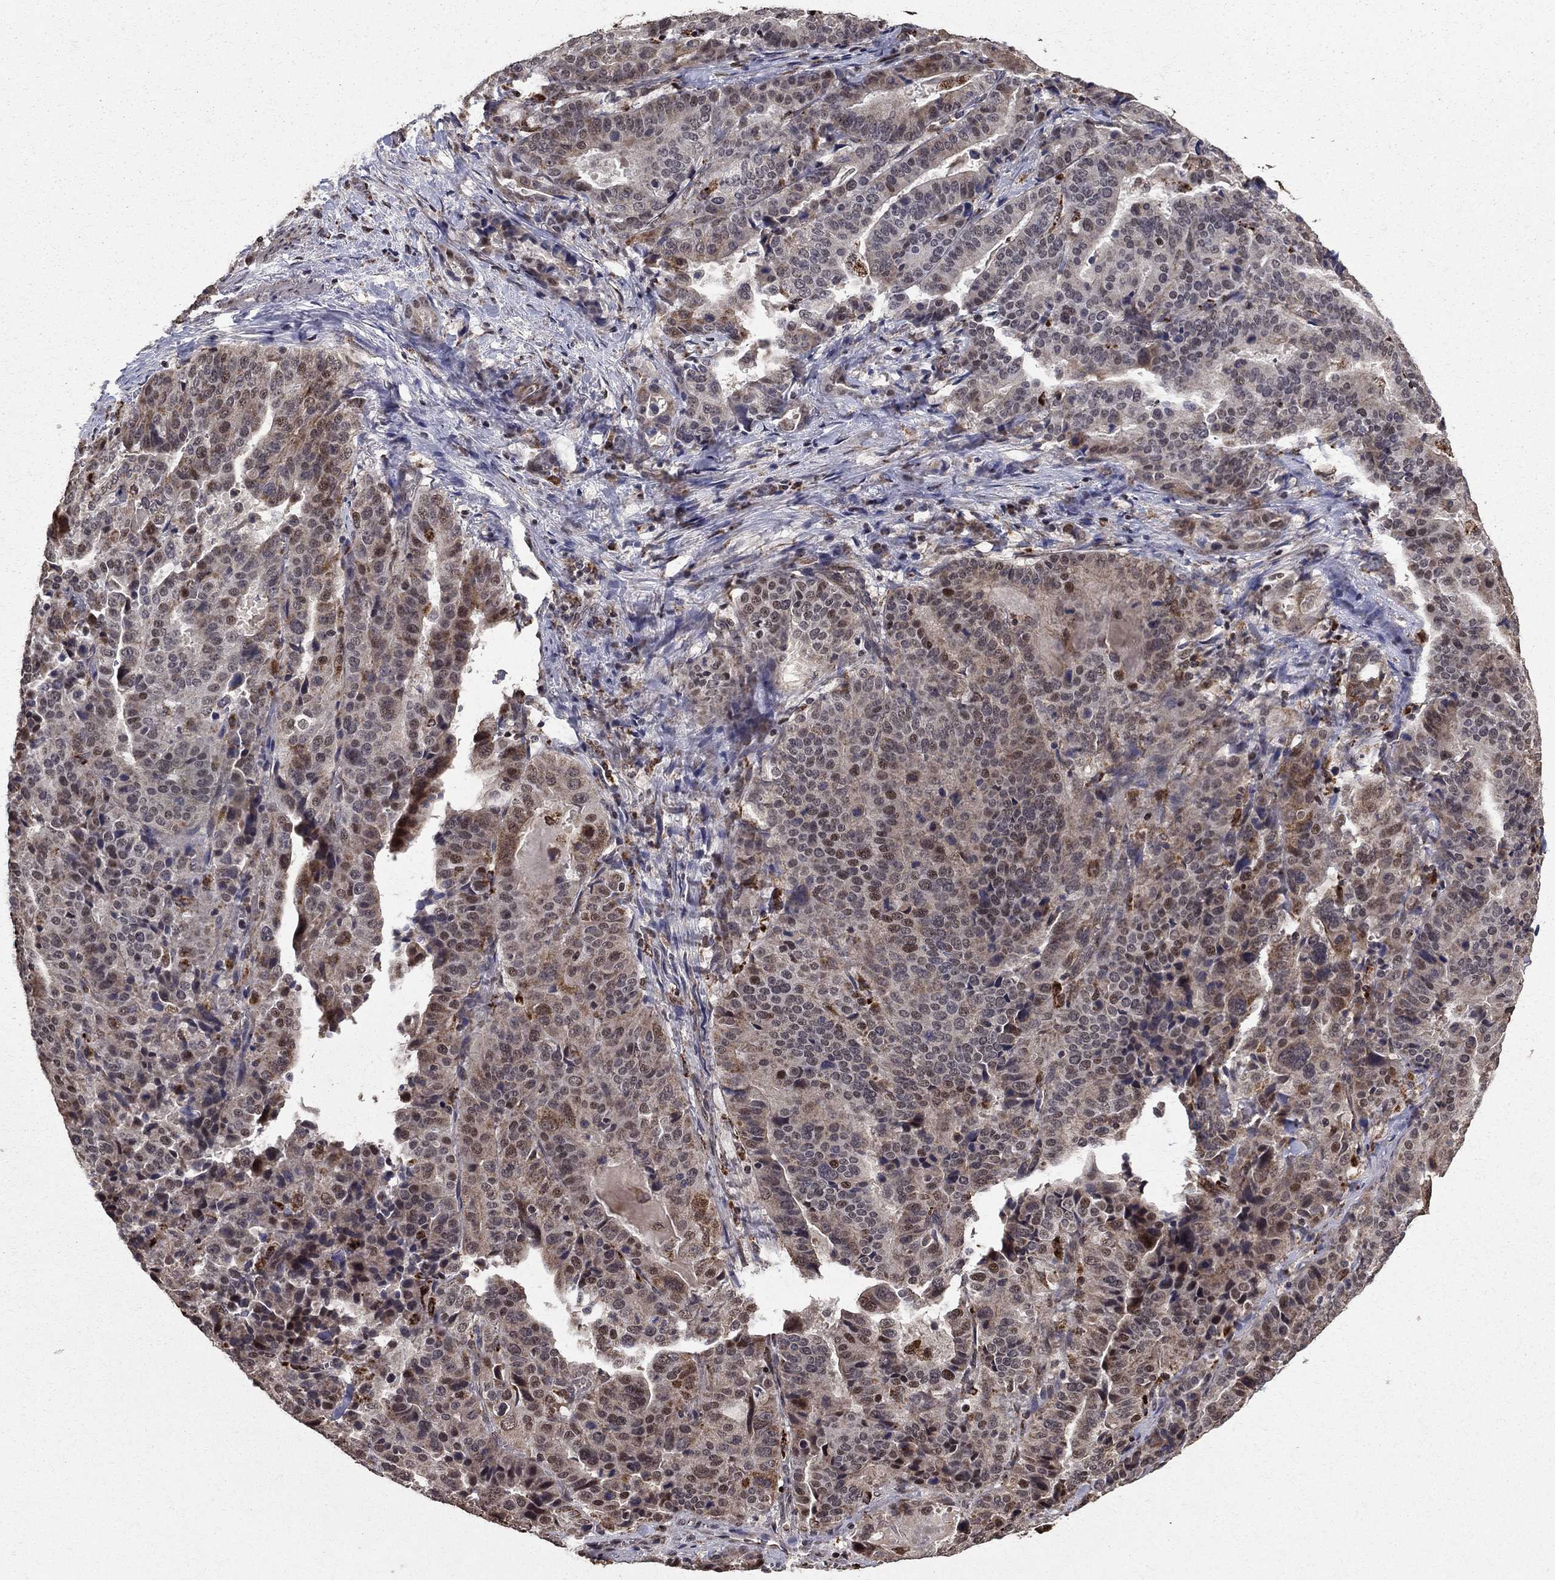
{"staining": {"intensity": "moderate", "quantity": "<25%", "location": "cytoplasmic/membranous"}, "tissue": "stomach cancer", "cell_type": "Tumor cells", "image_type": "cancer", "snomed": [{"axis": "morphology", "description": "Adenocarcinoma, NOS"}, {"axis": "topography", "description": "Stomach"}], "caption": "Adenocarcinoma (stomach) tissue demonstrates moderate cytoplasmic/membranous positivity in about <25% of tumor cells, visualized by immunohistochemistry.", "gene": "ACOT13", "patient": {"sex": "male", "age": 48}}